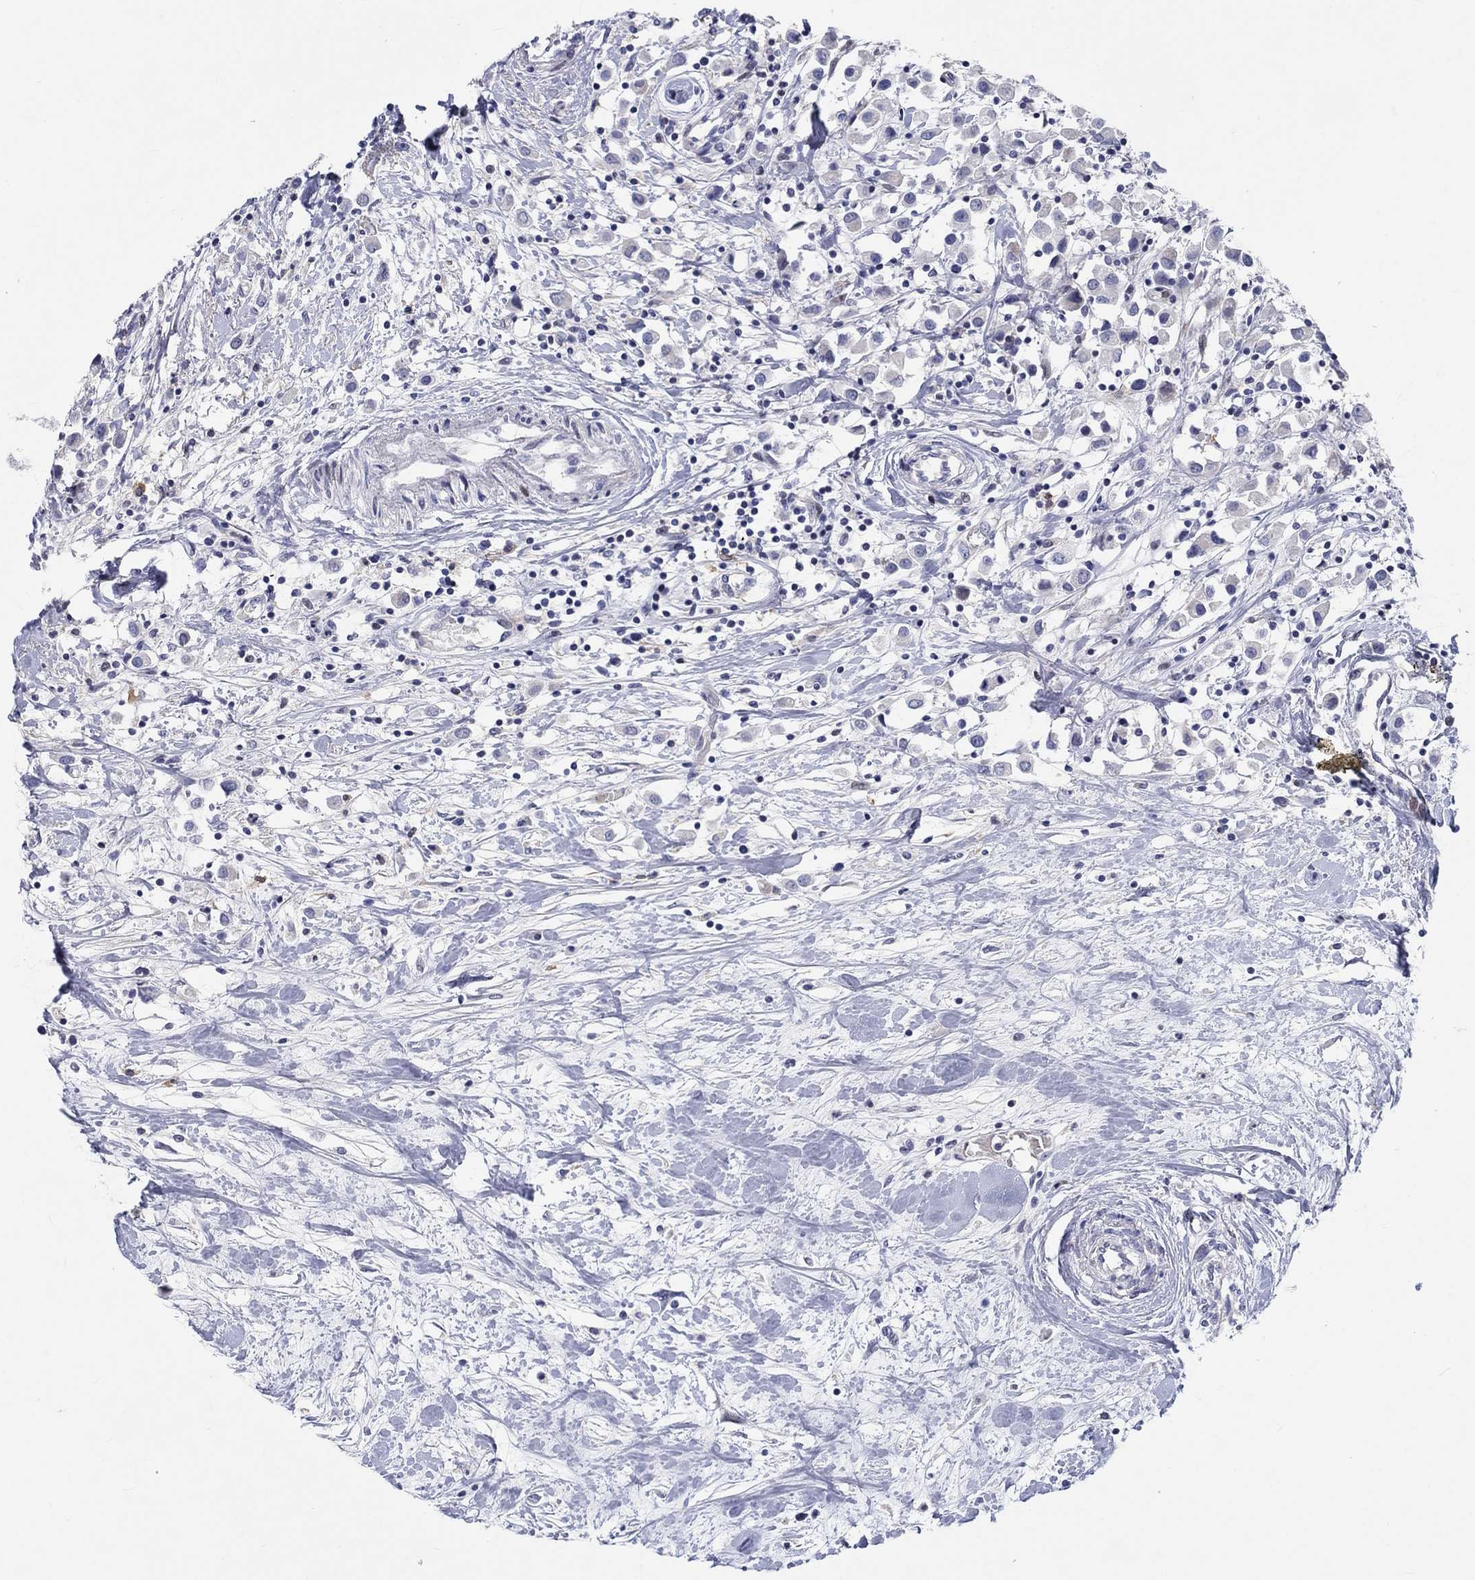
{"staining": {"intensity": "negative", "quantity": "none", "location": "none"}, "tissue": "breast cancer", "cell_type": "Tumor cells", "image_type": "cancer", "snomed": [{"axis": "morphology", "description": "Duct carcinoma"}, {"axis": "topography", "description": "Breast"}], "caption": "Human breast cancer stained for a protein using immunohistochemistry demonstrates no expression in tumor cells.", "gene": "ARHGAP36", "patient": {"sex": "female", "age": 61}}